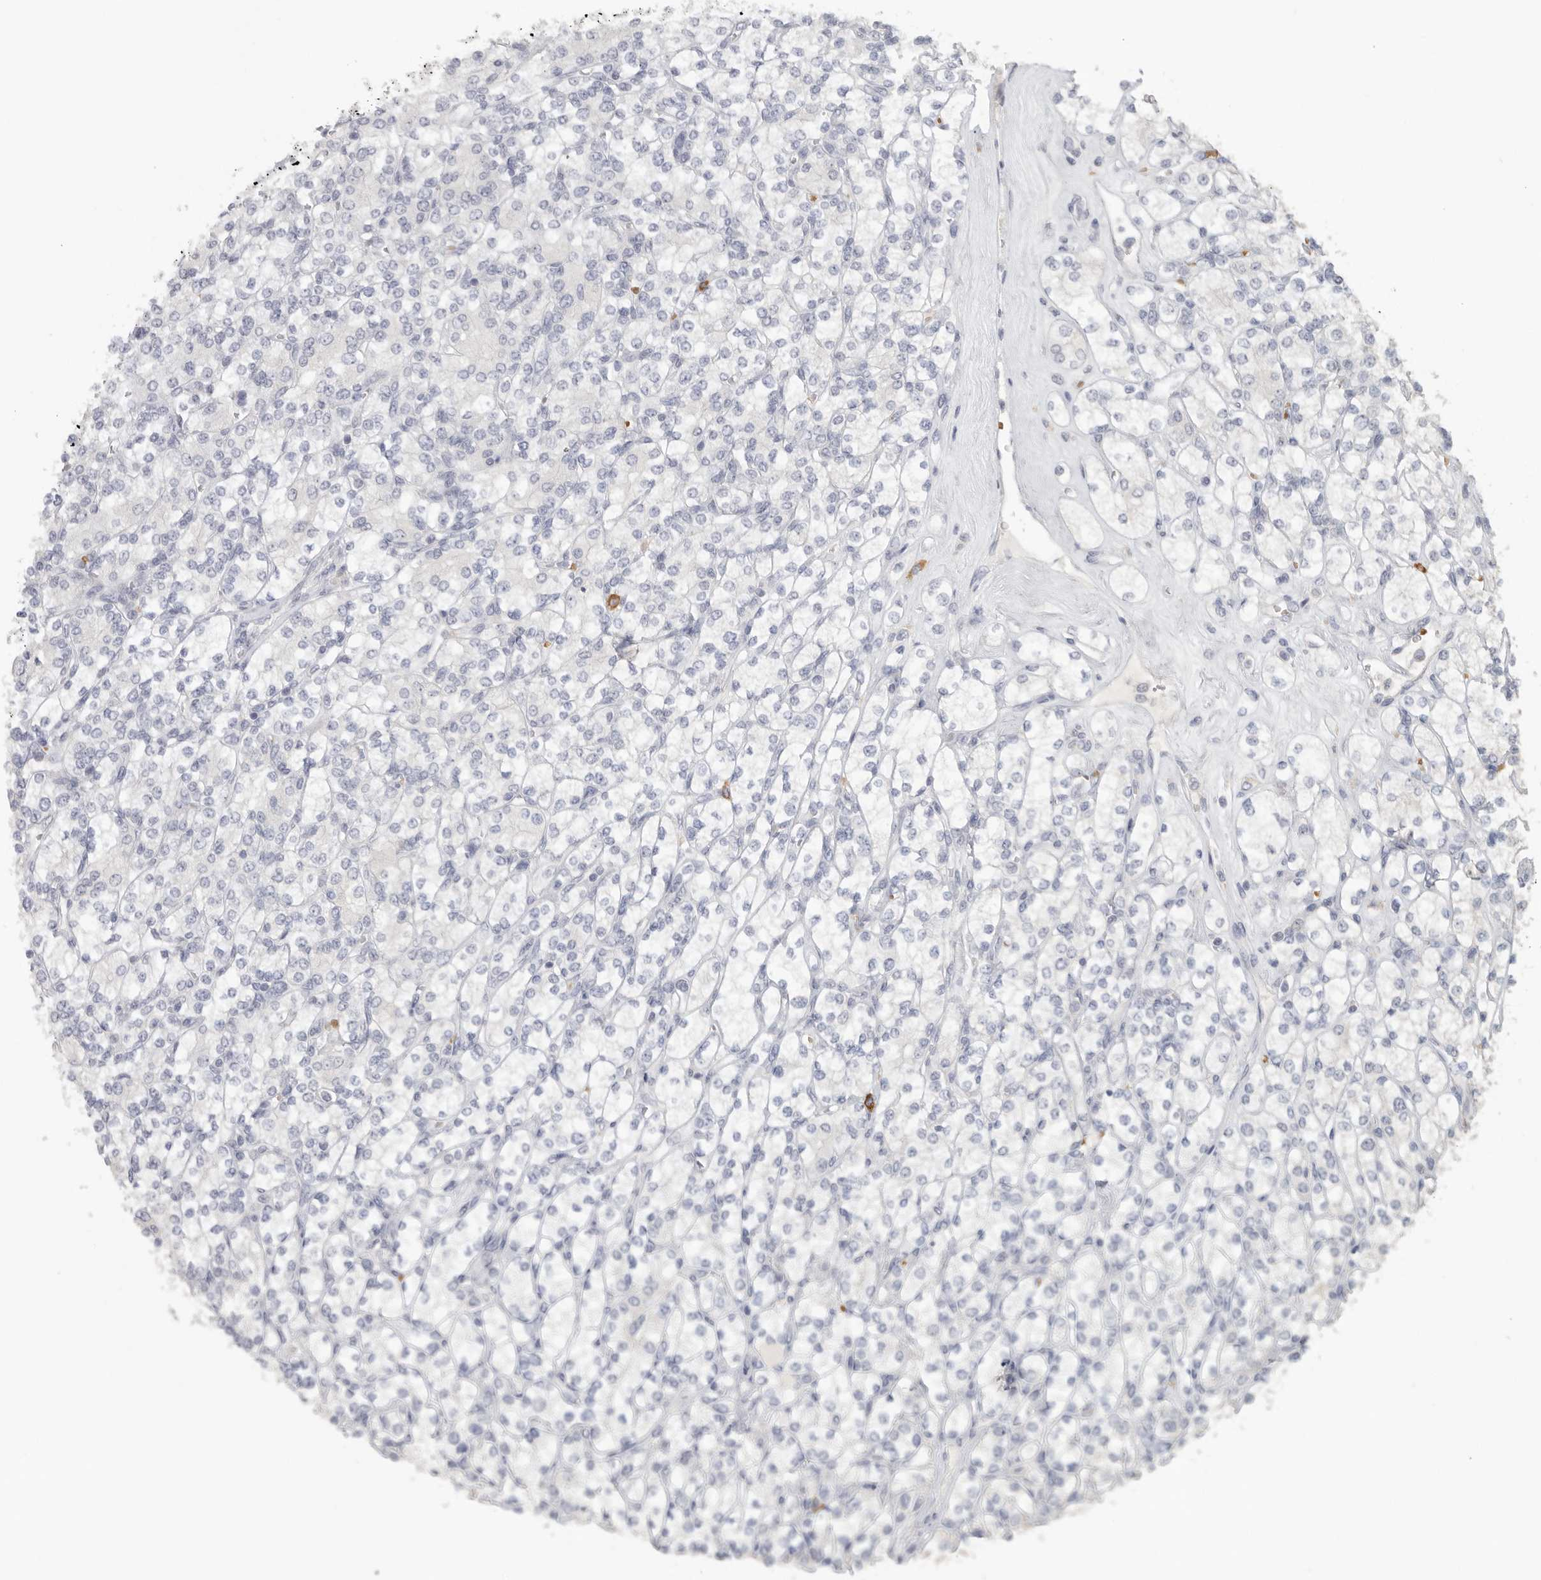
{"staining": {"intensity": "negative", "quantity": "none", "location": "none"}, "tissue": "renal cancer", "cell_type": "Tumor cells", "image_type": "cancer", "snomed": [{"axis": "morphology", "description": "Adenocarcinoma, NOS"}, {"axis": "topography", "description": "Kidney"}], "caption": "IHC of human adenocarcinoma (renal) exhibits no positivity in tumor cells. The staining was performed using DAB (3,3'-diaminobenzidine) to visualize the protein expression in brown, while the nuclei were stained in blue with hematoxylin (Magnification: 20x).", "gene": "DNAJC11", "patient": {"sex": "male", "age": 77}}